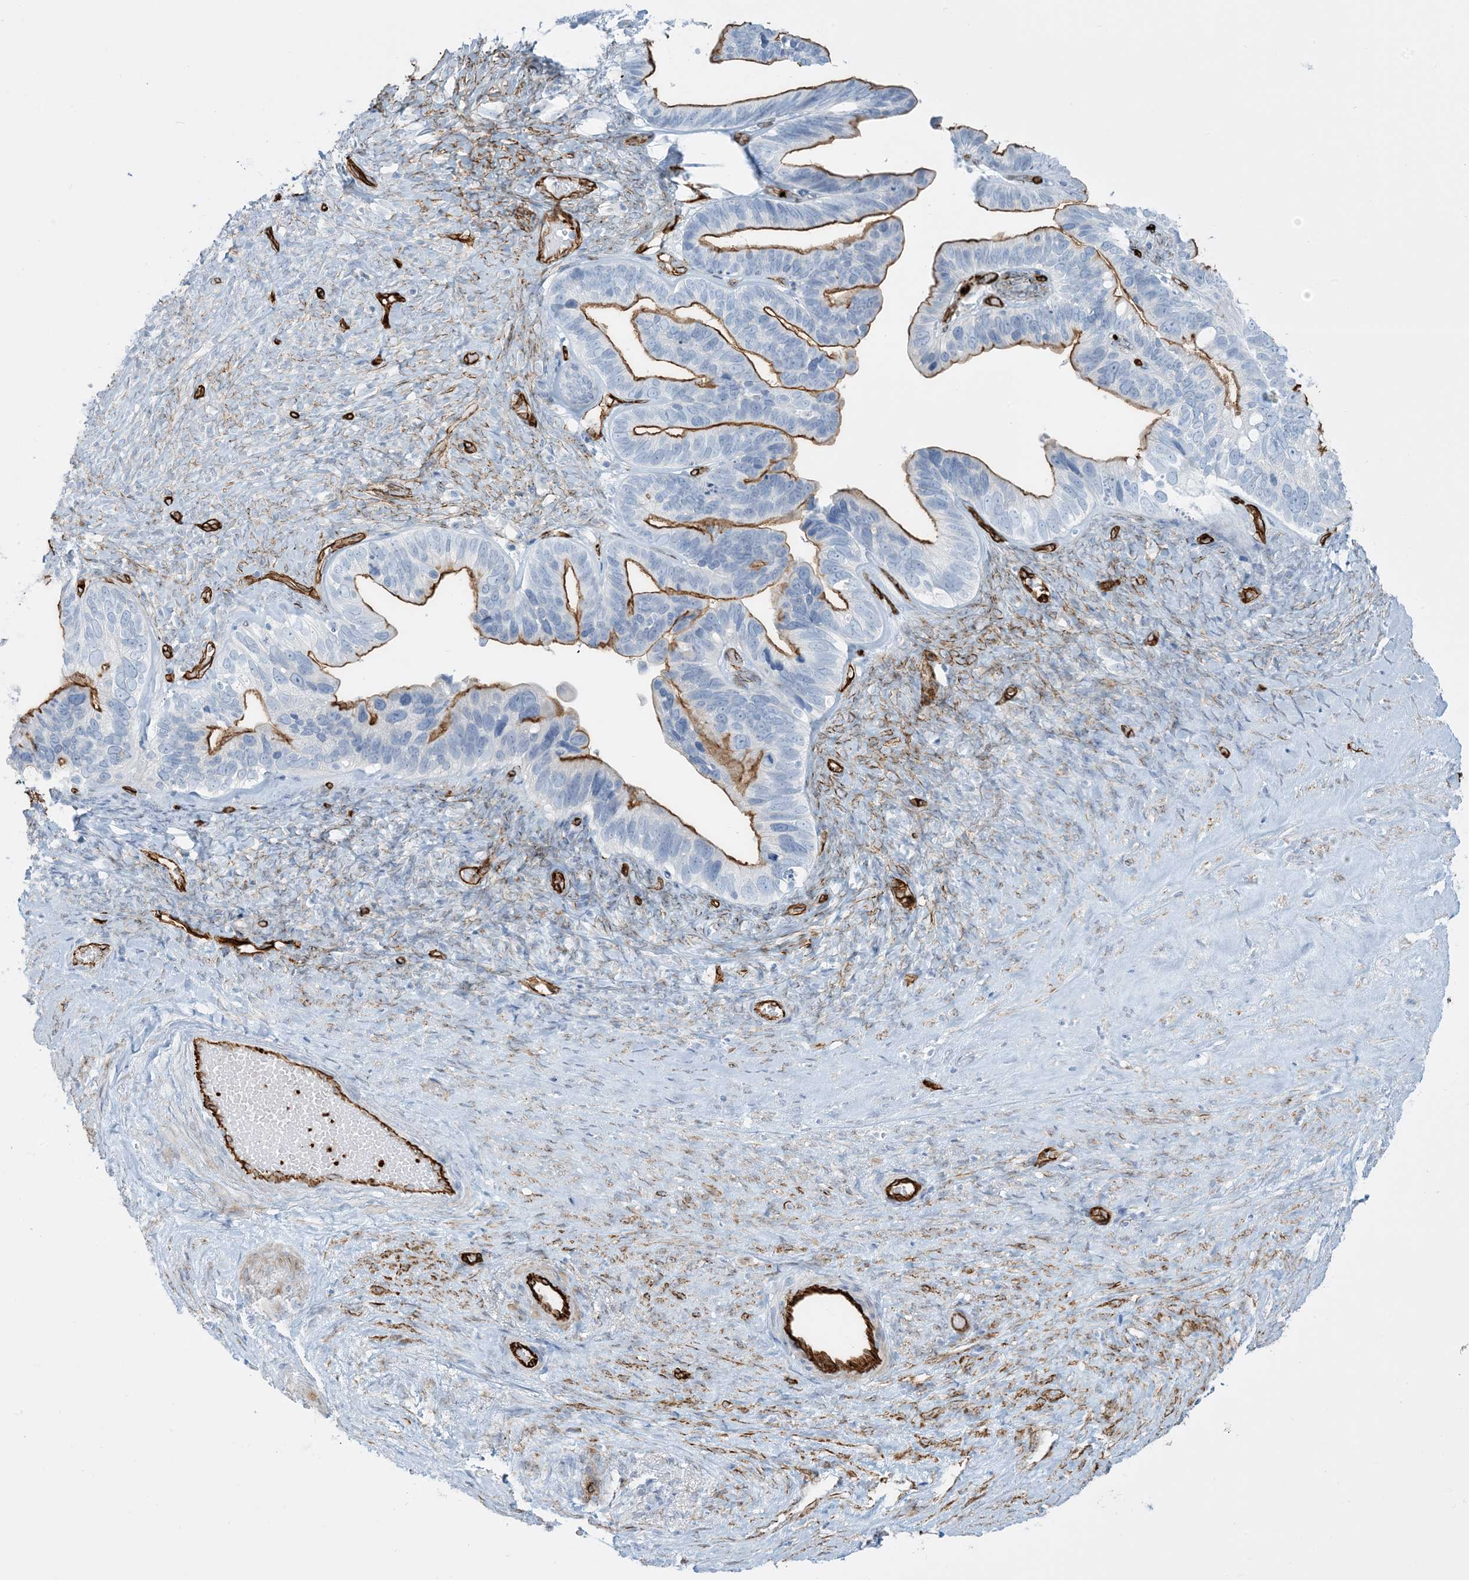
{"staining": {"intensity": "moderate", "quantity": "25%-75%", "location": "cytoplasmic/membranous"}, "tissue": "ovarian cancer", "cell_type": "Tumor cells", "image_type": "cancer", "snomed": [{"axis": "morphology", "description": "Cystadenocarcinoma, serous, NOS"}, {"axis": "topography", "description": "Ovary"}], "caption": "This is an image of IHC staining of ovarian cancer, which shows moderate staining in the cytoplasmic/membranous of tumor cells.", "gene": "EPS8L3", "patient": {"sex": "female", "age": 56}}